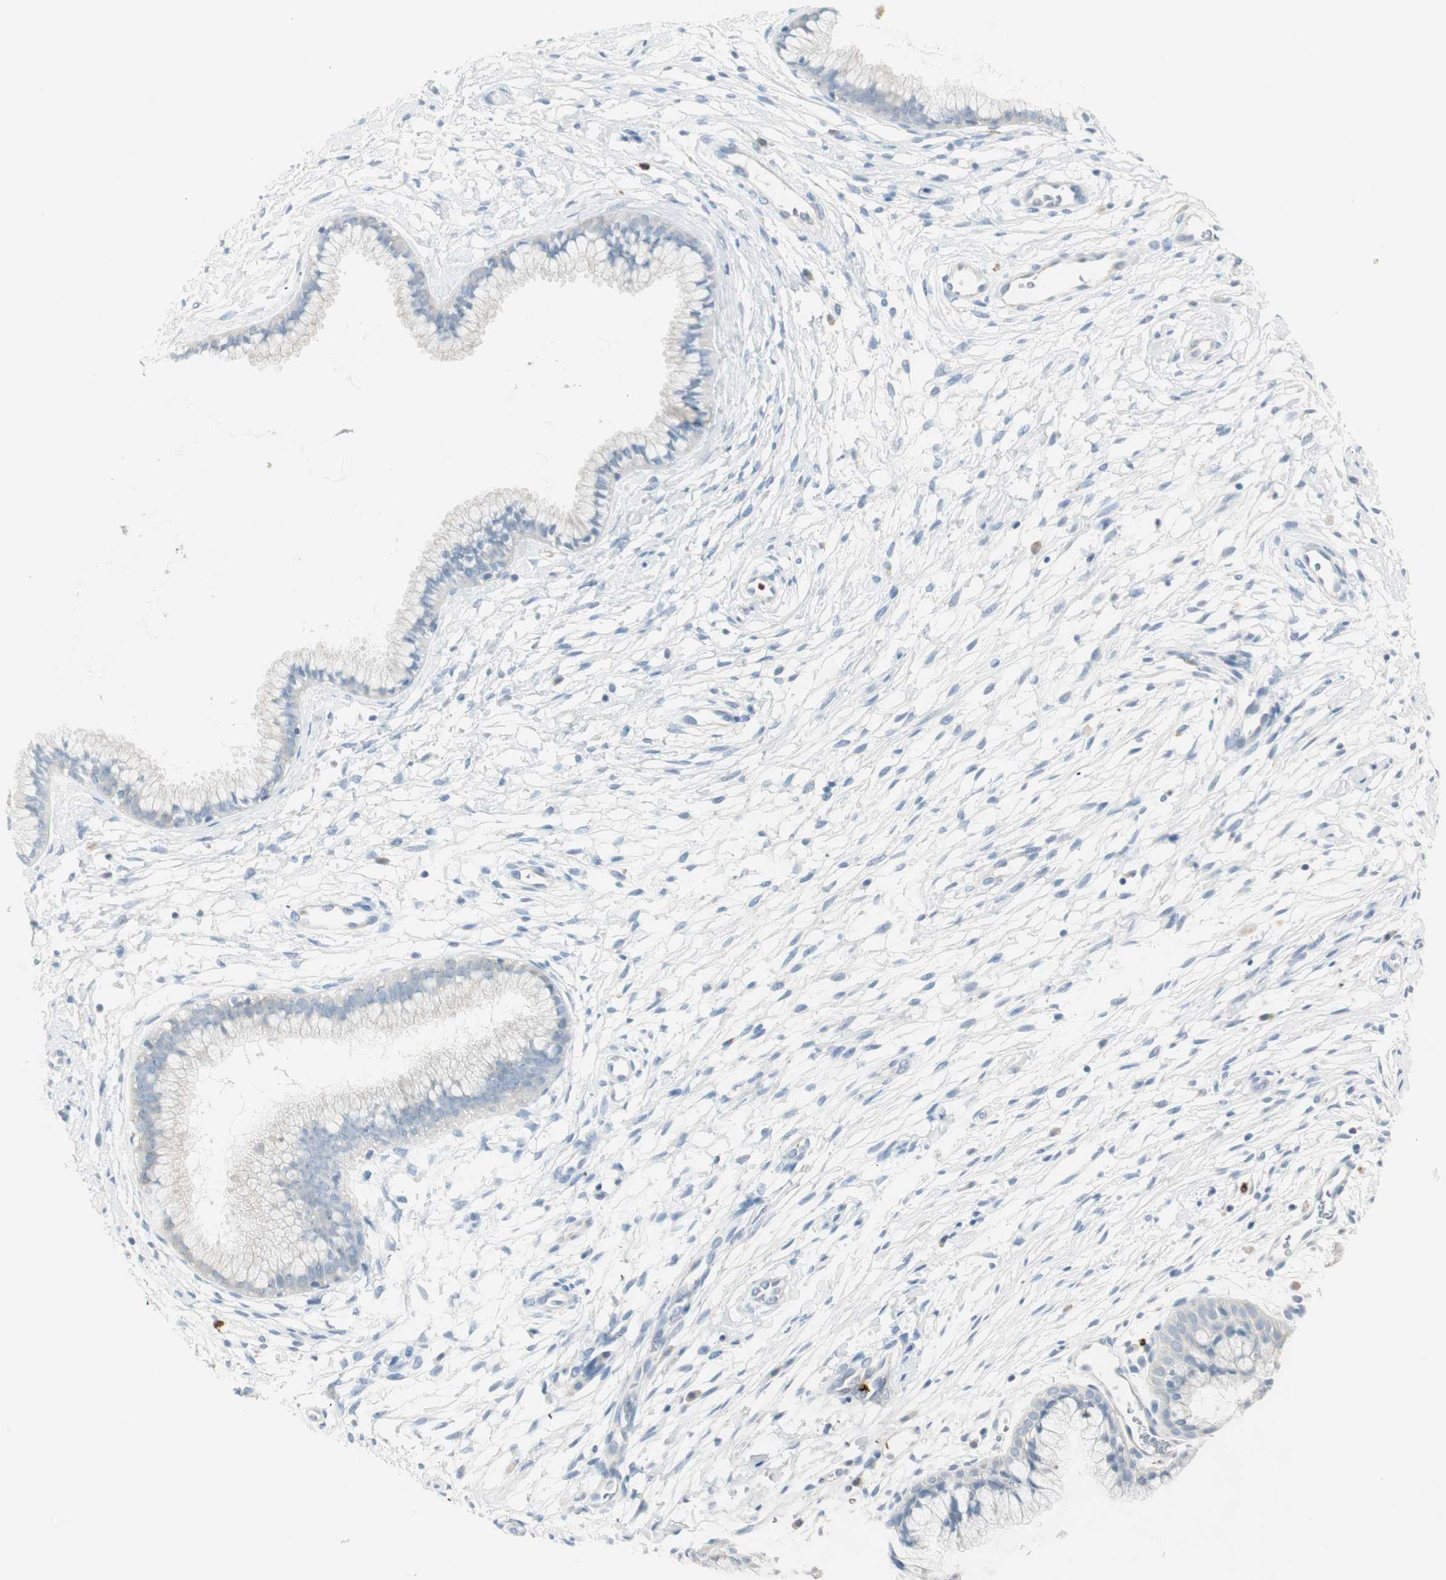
{"staining": {"intensity": "negative", "quantity": "none", "location": "none"}, "tissue": "cervix", "cell_type": "Glandular cells", "image_type": "normal", "snomed": [{"axis": "morphology", "description": "Normal tissue, NOS"}, {"axis": "topography", "description": "Cervix"}], "caption": "There is no significant staining in glandular cells of cervix. (Stains: DAB IHC with hematoxylin counter stain, Microscopy: brightfield microscopy at high magnification).", "gene": "PRTN3", "patient": {"sex": "female", "age": 39}}